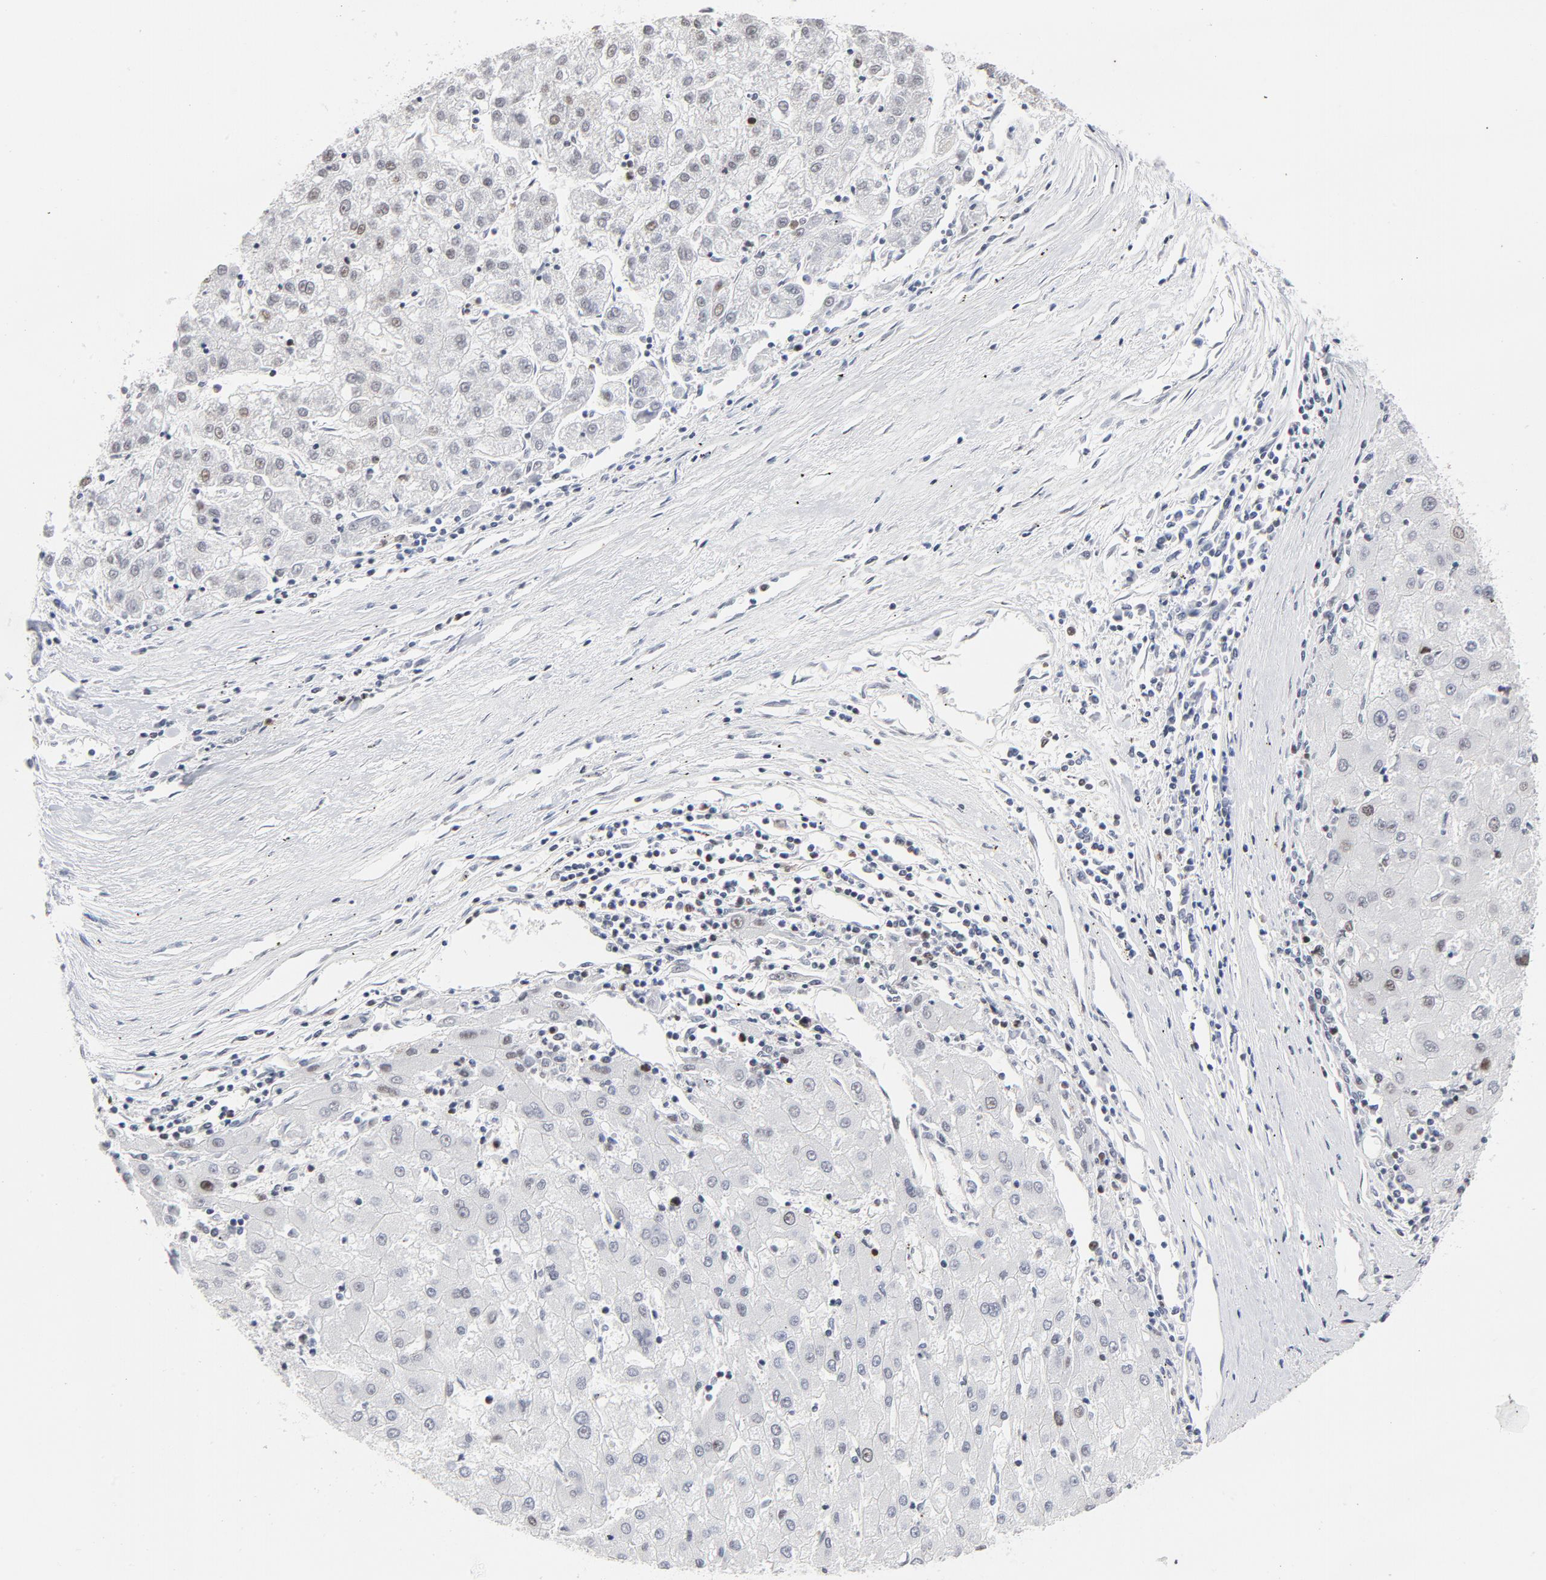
{"staining": {"intensity": "negative", "quantity": "none", "location": "none"}, "tissue": "liver cancer", "cell_type": "Tumor cells", "image_type": "cancer", "snomed": [{"axis": "morphology", "description": "Carcinoma, Hepatocellular, NOS"}, {"axis": "topography", "description": "Liver"}], "caption": "Immunohistochemistry (IHC) of hepatocellular carcinoma (liver) reveals no staining in tumor cells.", "gene": "RFC4", "patient": {"sex": "male", "age": 72}}